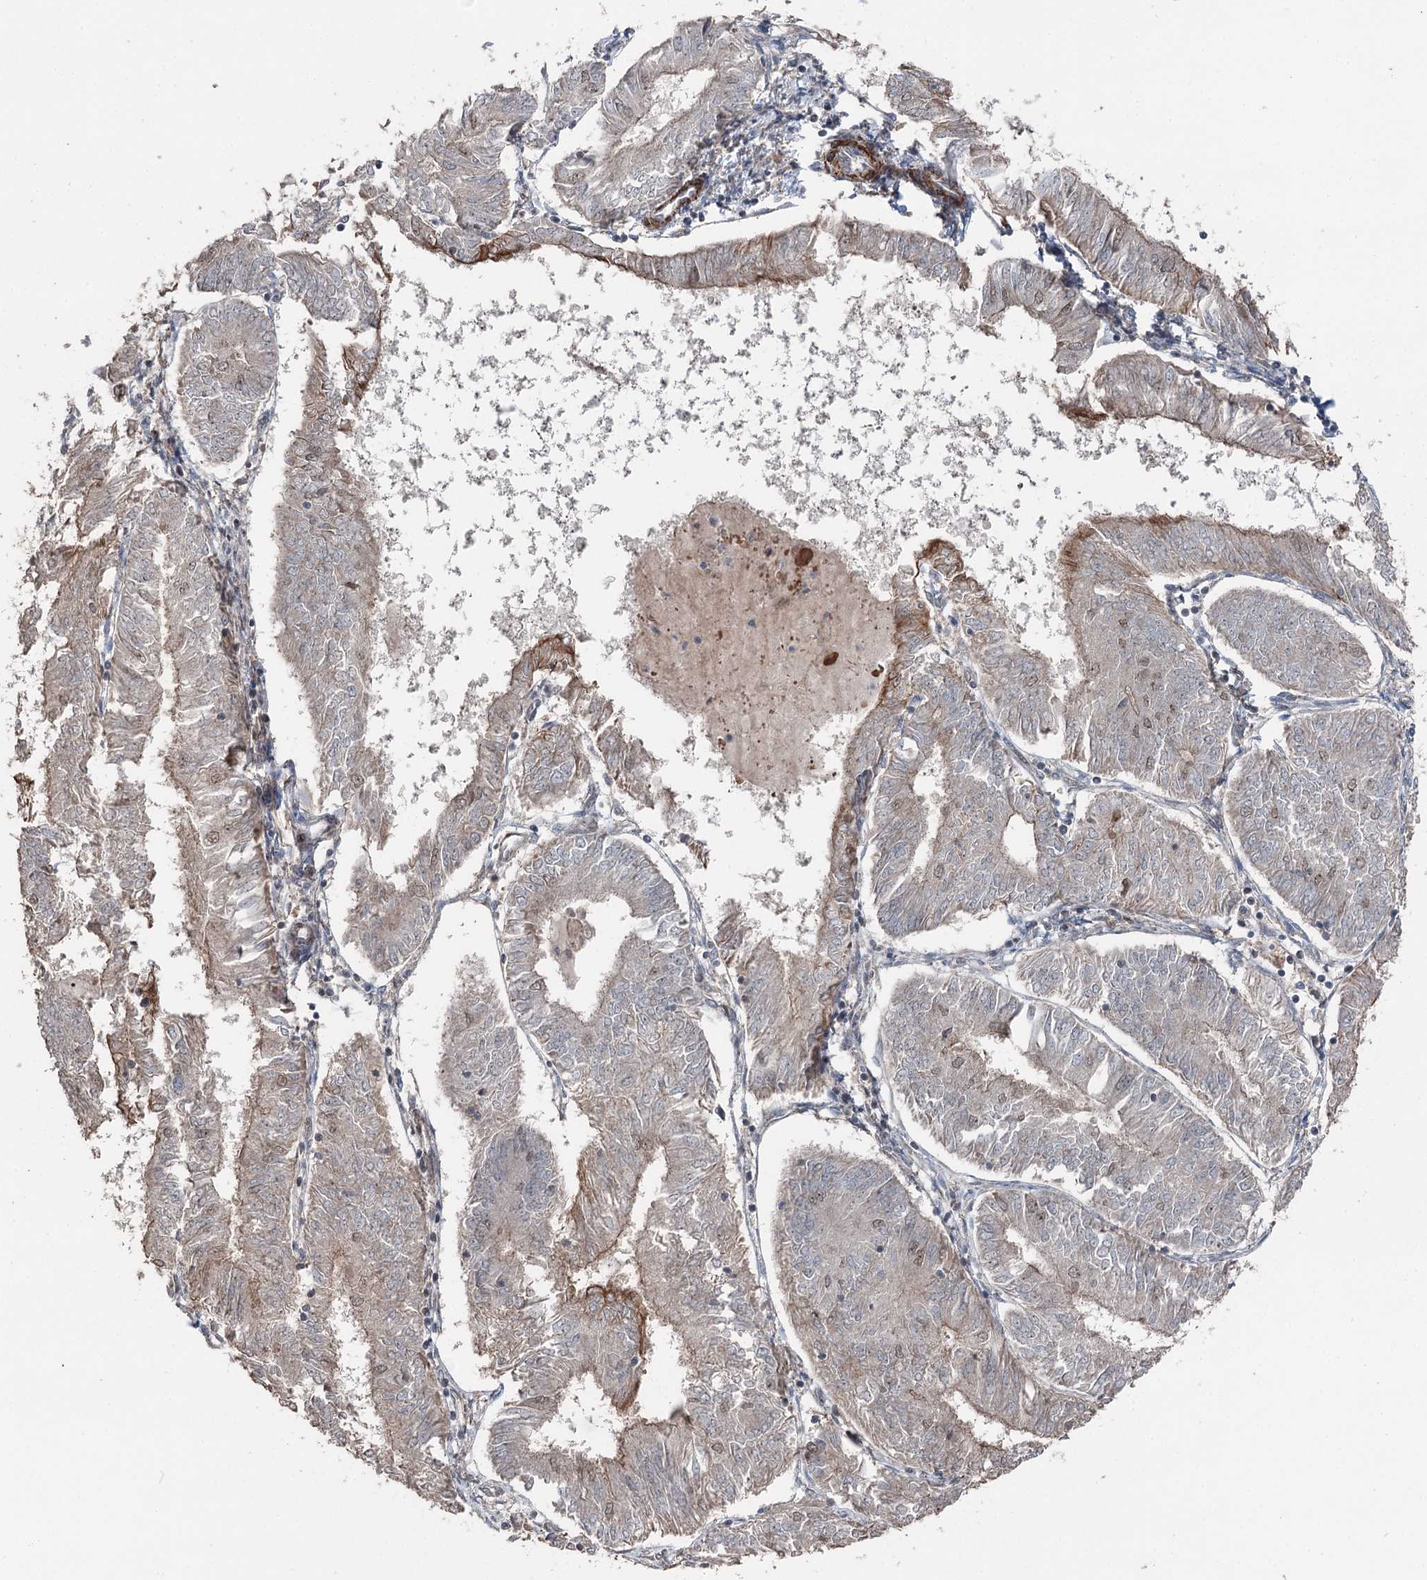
{"staining": {"intensity": "moderate", "quantity": "<25%", "location": "cytoplasmic/membranous"}, "tissue": "endometrial cancer", "cell_type": "Tumor cells", "image_type": "cancer", "snomed": [{"axis": "morphology", "description": "Adenocarcinoma, NOS"}, {"axis": "topography", "description": "Endometrium"}], "caption": "Human endometrial adenocarcinoma stained with a brown dye demonstrates moderate cytoplasmic/membranous positive staining in about <25% of tumor cells.", "gene": "CCDC82", "patient": {"sex": "female", "age": 58}}